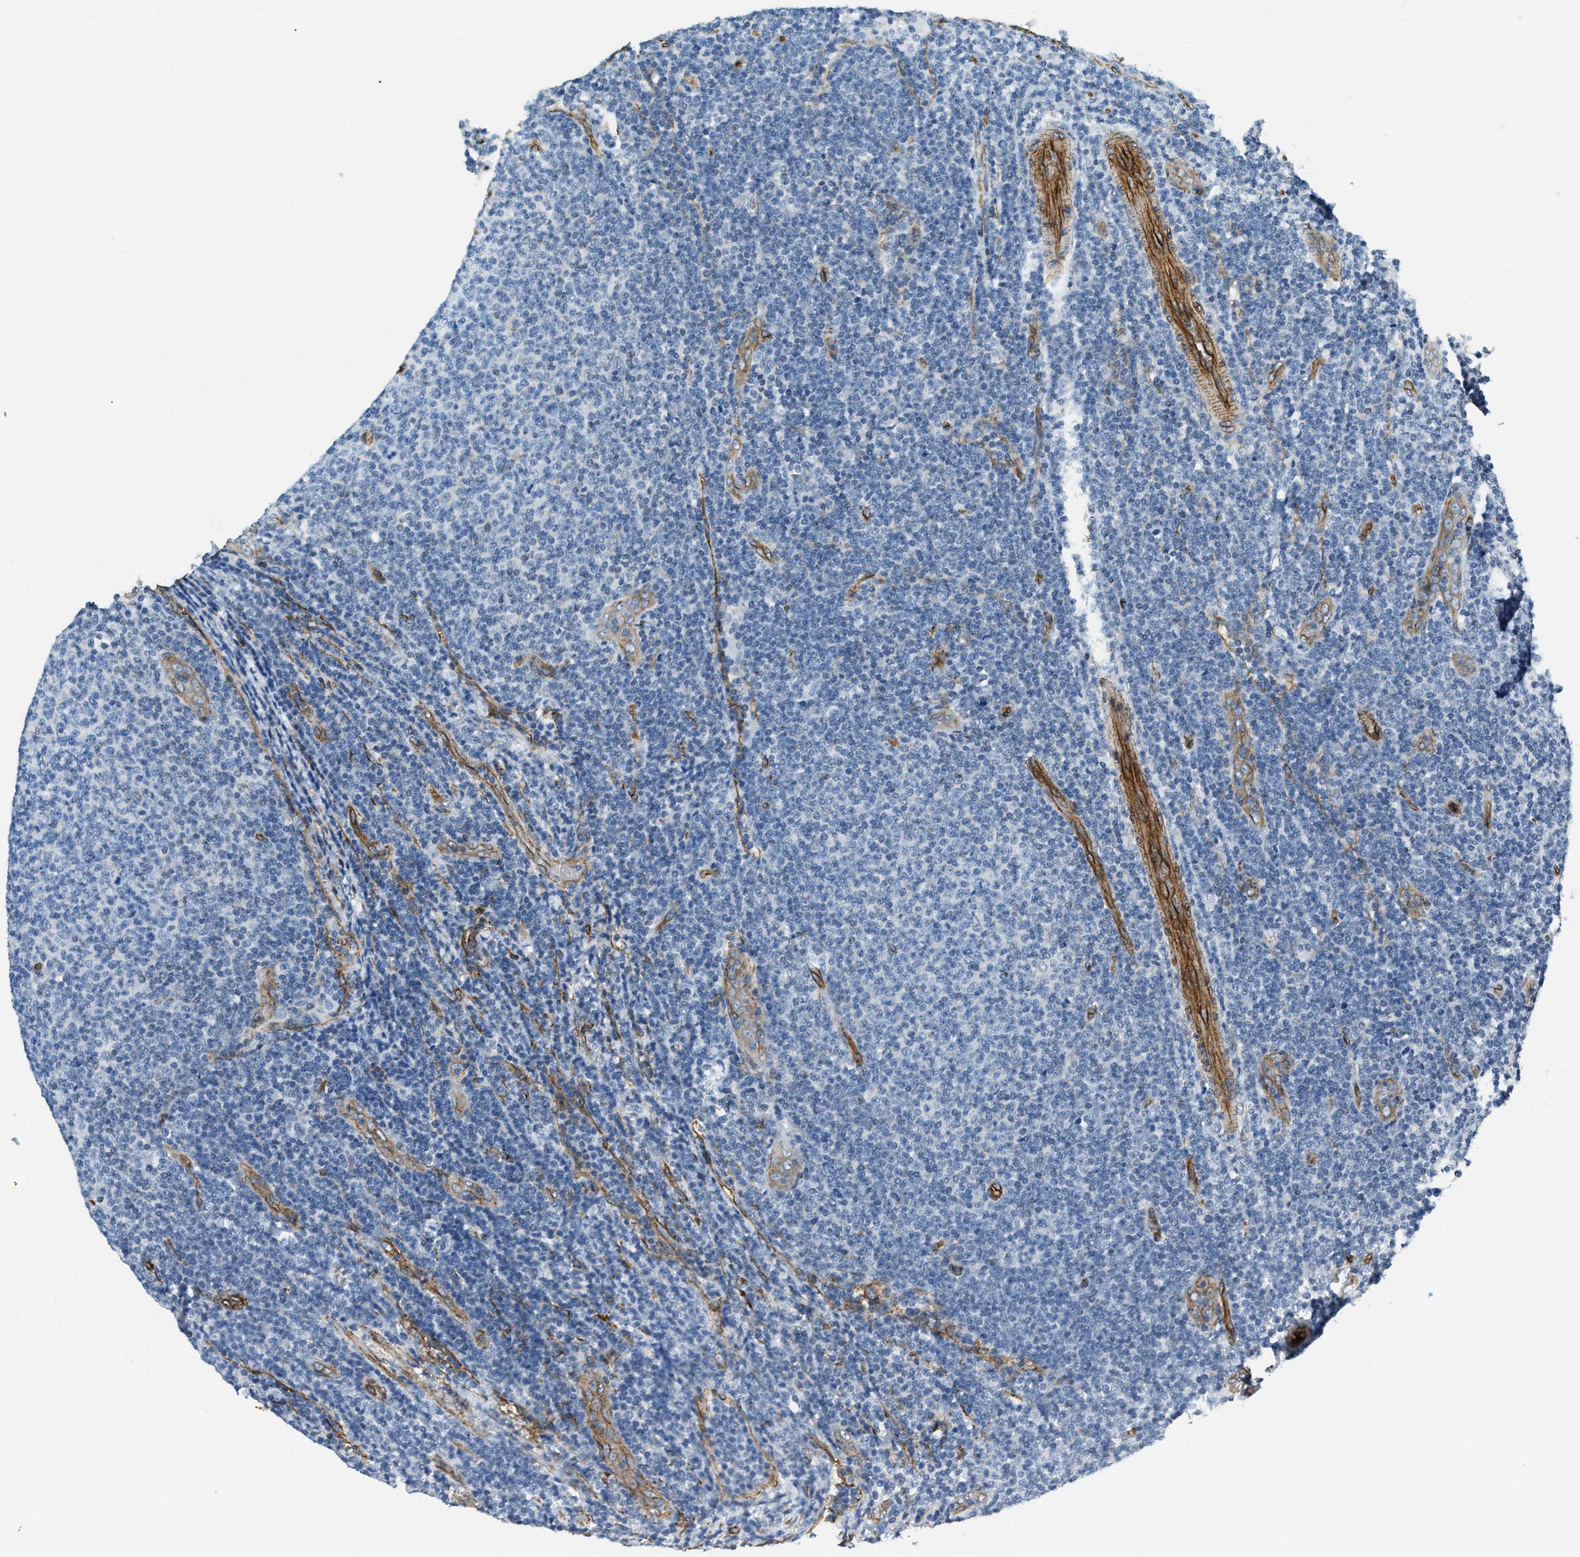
{"staining": {"intensity": "negative", "quantity": "none", "location": "none"}, "tissue": "lymphoma", "cell_type": "Tumor cells", "image_type": "cancer", "snomed": [{"axis": "morphology", "description": "Malignant lymphoma, non-Hodgkin's type, Low grade"}, {"axis": "topography", "description": "Lymph node"}], "caption": "Immunohistochemistry image of human malignant lymphoma, non-Hodgkin's type (low-grade) stained for a protein (brown), which demonstrates no expression in tumor cells.", "gene": "TMEM43", "patient": {"sex": "male", "age": 66}}